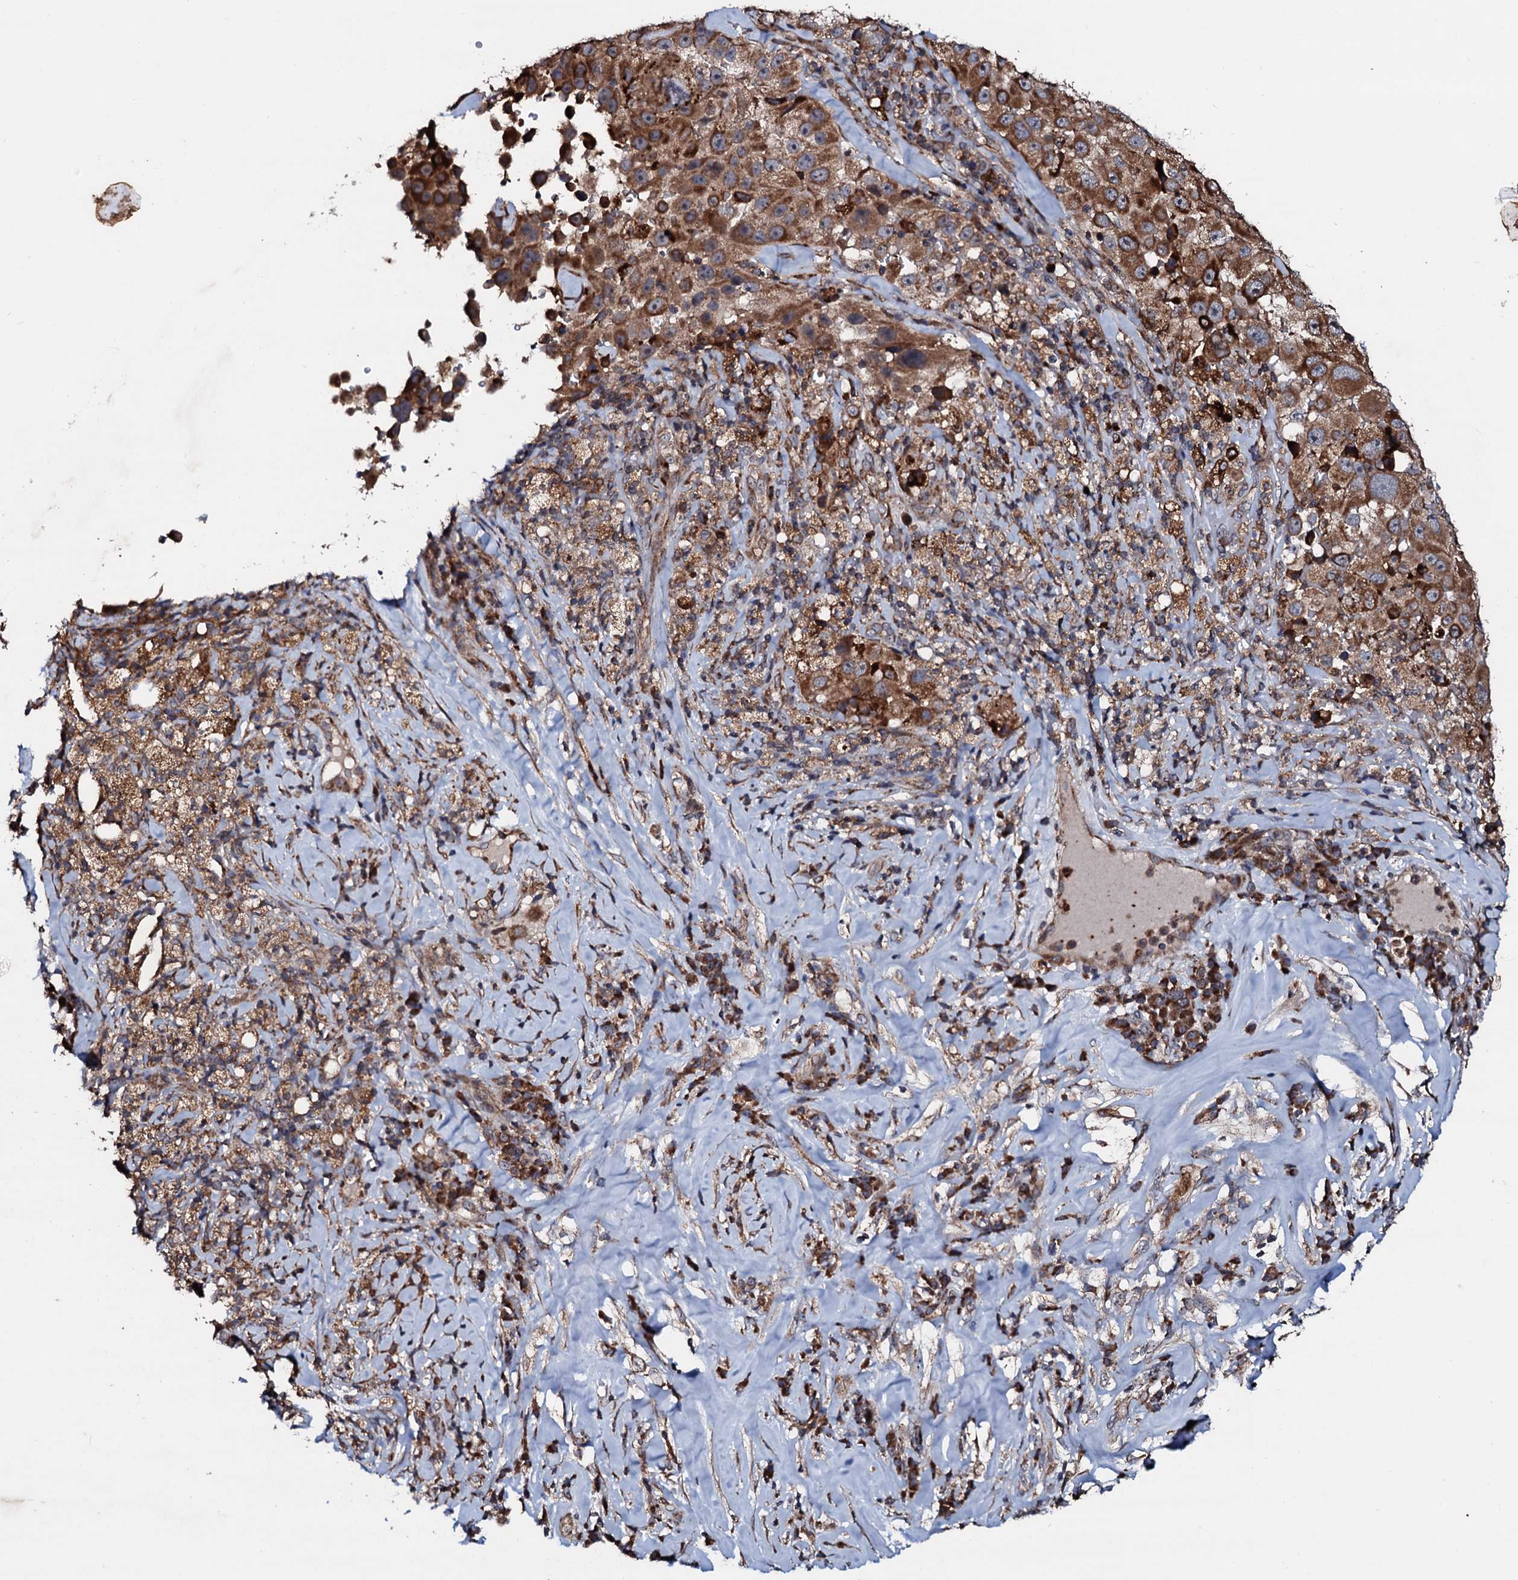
{"staining": {"intensity": "moderate", "quantity": ">75%", "location": "cytoplasmic/membranous"}, "tissue": "melanoma", "cell_type": "Tumor cells", "image_type": "cancer", "snomed": [{"axis": "morphology", "description": "Malignant melanoma, Metastatic site"}, {"axis": "topography", "description": "Lymph node"}], "caption": "Immunohistochemical staining of human malignant melanoma (metastatic site) shows moderate cytoplasmic/membranous protein staining in approximately >75% of tumor cells. Ihc stains the protein in brown and the nuclei are stained blue.", "gene": "SDHAF2", "patient": {"sex": "male", "age": 62}}